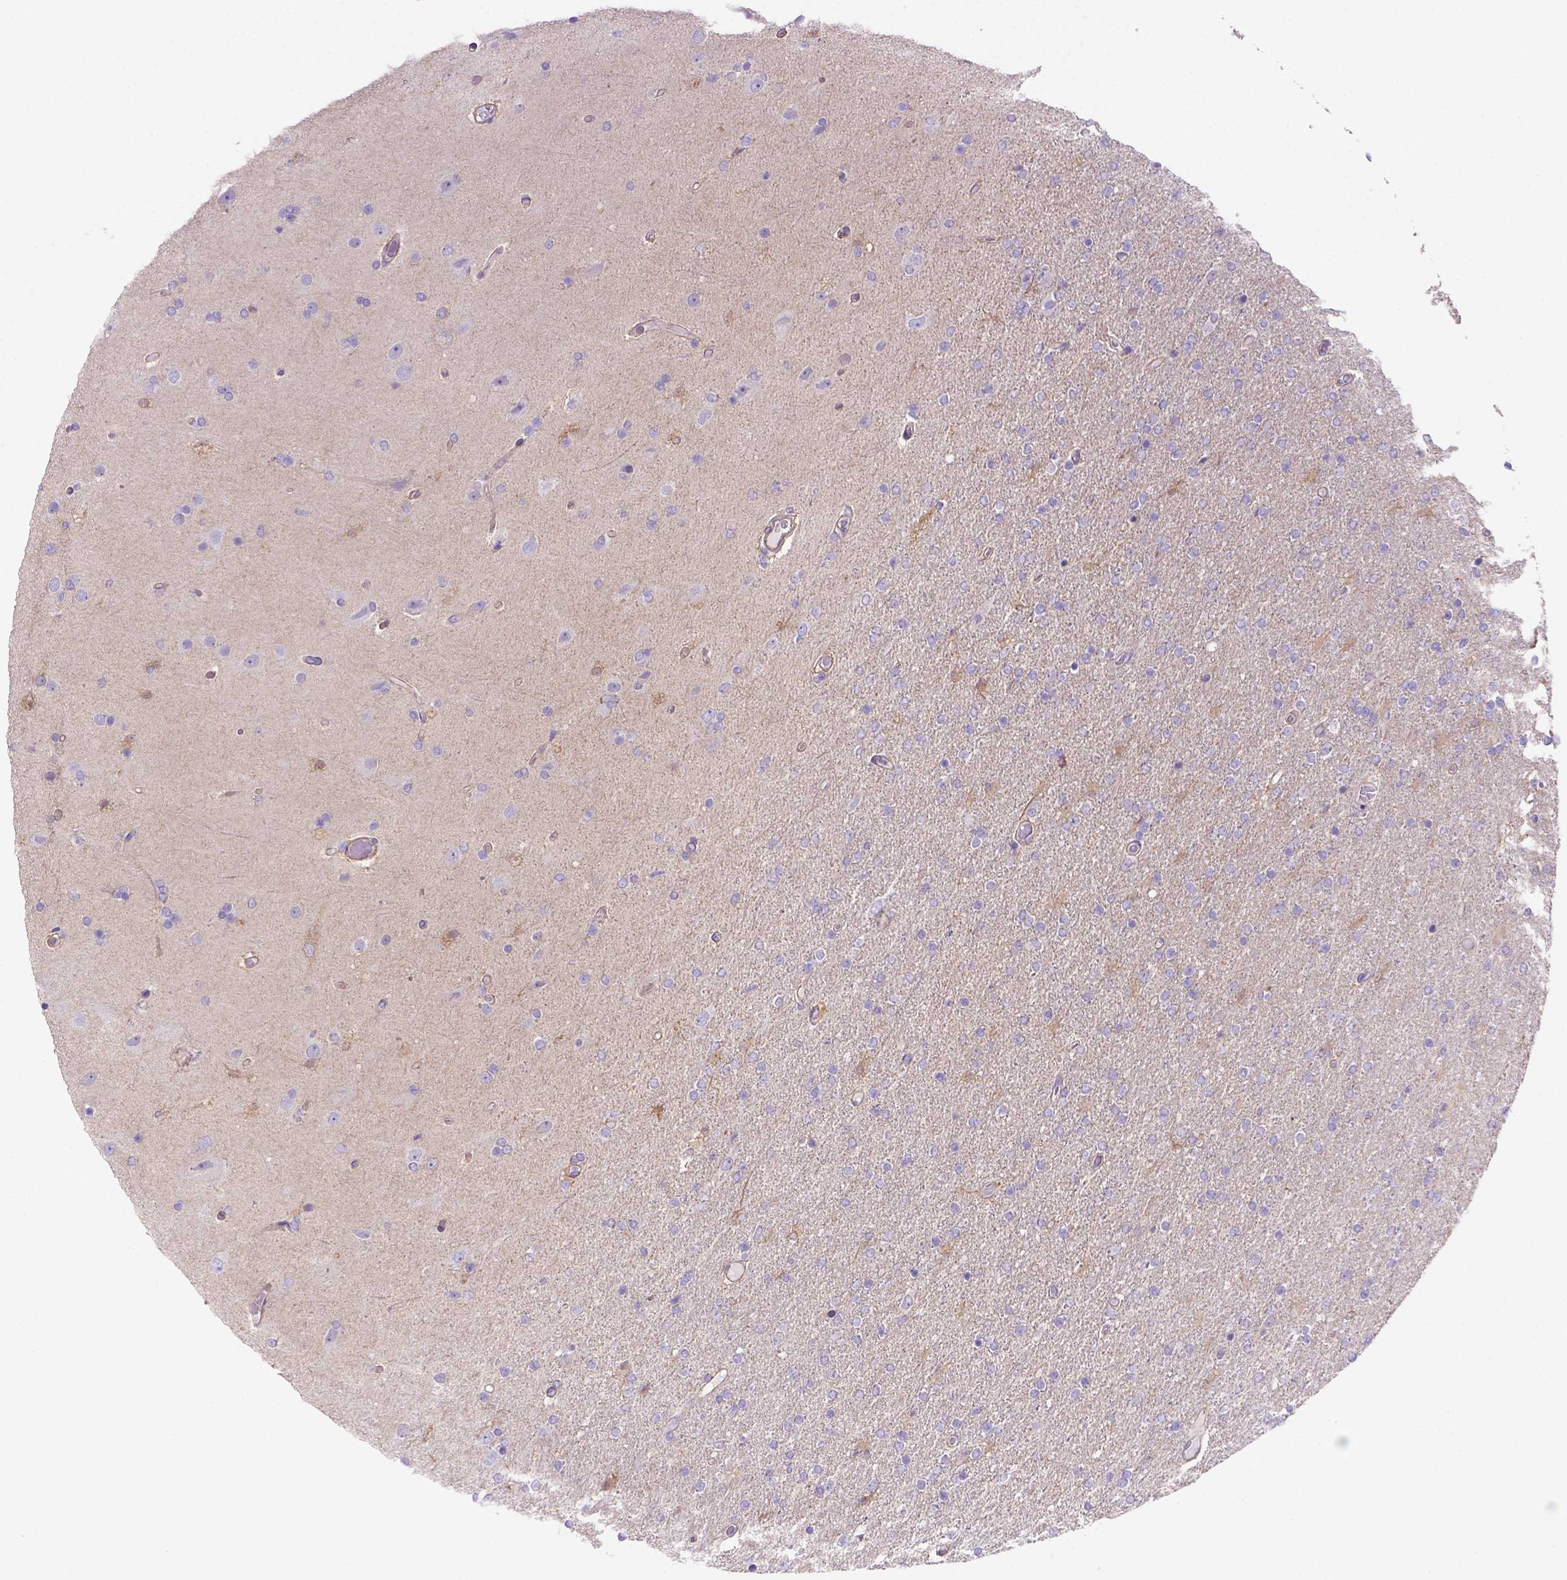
{"staining": {"intensity": "negative", "quantity": "none", "location": "none"}, "tissue": "glioma", "cell_type": "Tumor cells", "image_type": "cancer", "snomed": [{"axis": "morphology", "description": "Glioma, malignant, High grade"}, {"axis": "topography", "description": "Cerebral cortex"}], "caption": "Protein analysis of glioma displays no significant positivity in tumor cells.", "gene": "PEX12", "patient": {"sex": "male", "age": 70}}